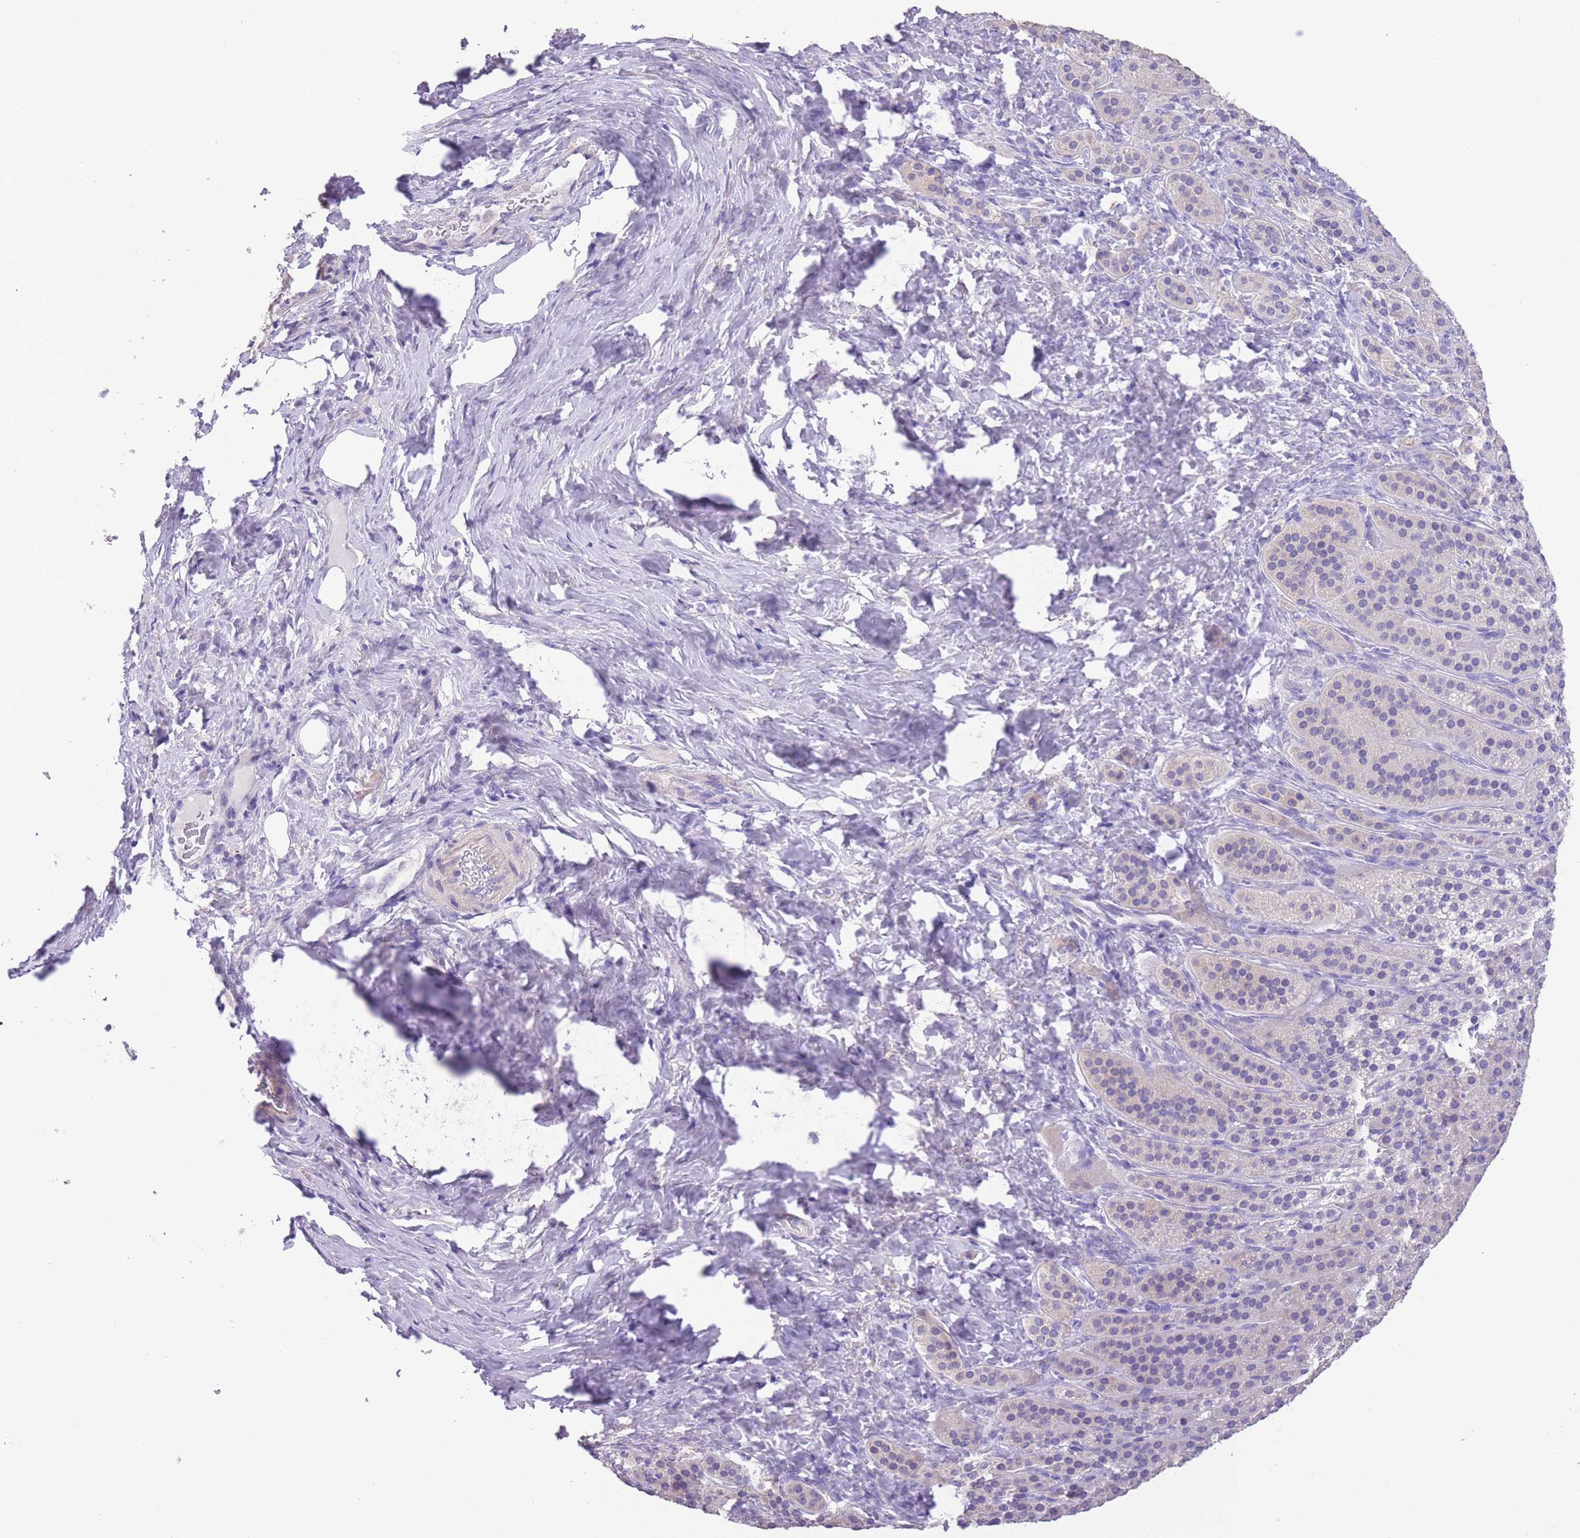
{"staining": {"intensity": "negative", "quantity": "none", "location": "none"}, "tissue": "adrenal gland", "cell_type": "Glandular cells", "image_type": "normal", "snomed": [{"axis": "morphology", "description": "Normal tissue, NOS"}, {"axis": "topography", "description": "Adrenal gland"}], "caption": "IHC of unremarkable adrenal gland exhibits no expression in glandular cells. Nuclei are stained in blue.", "gene": "RAI2", "patient": {"sex": "female", "age": 41}}